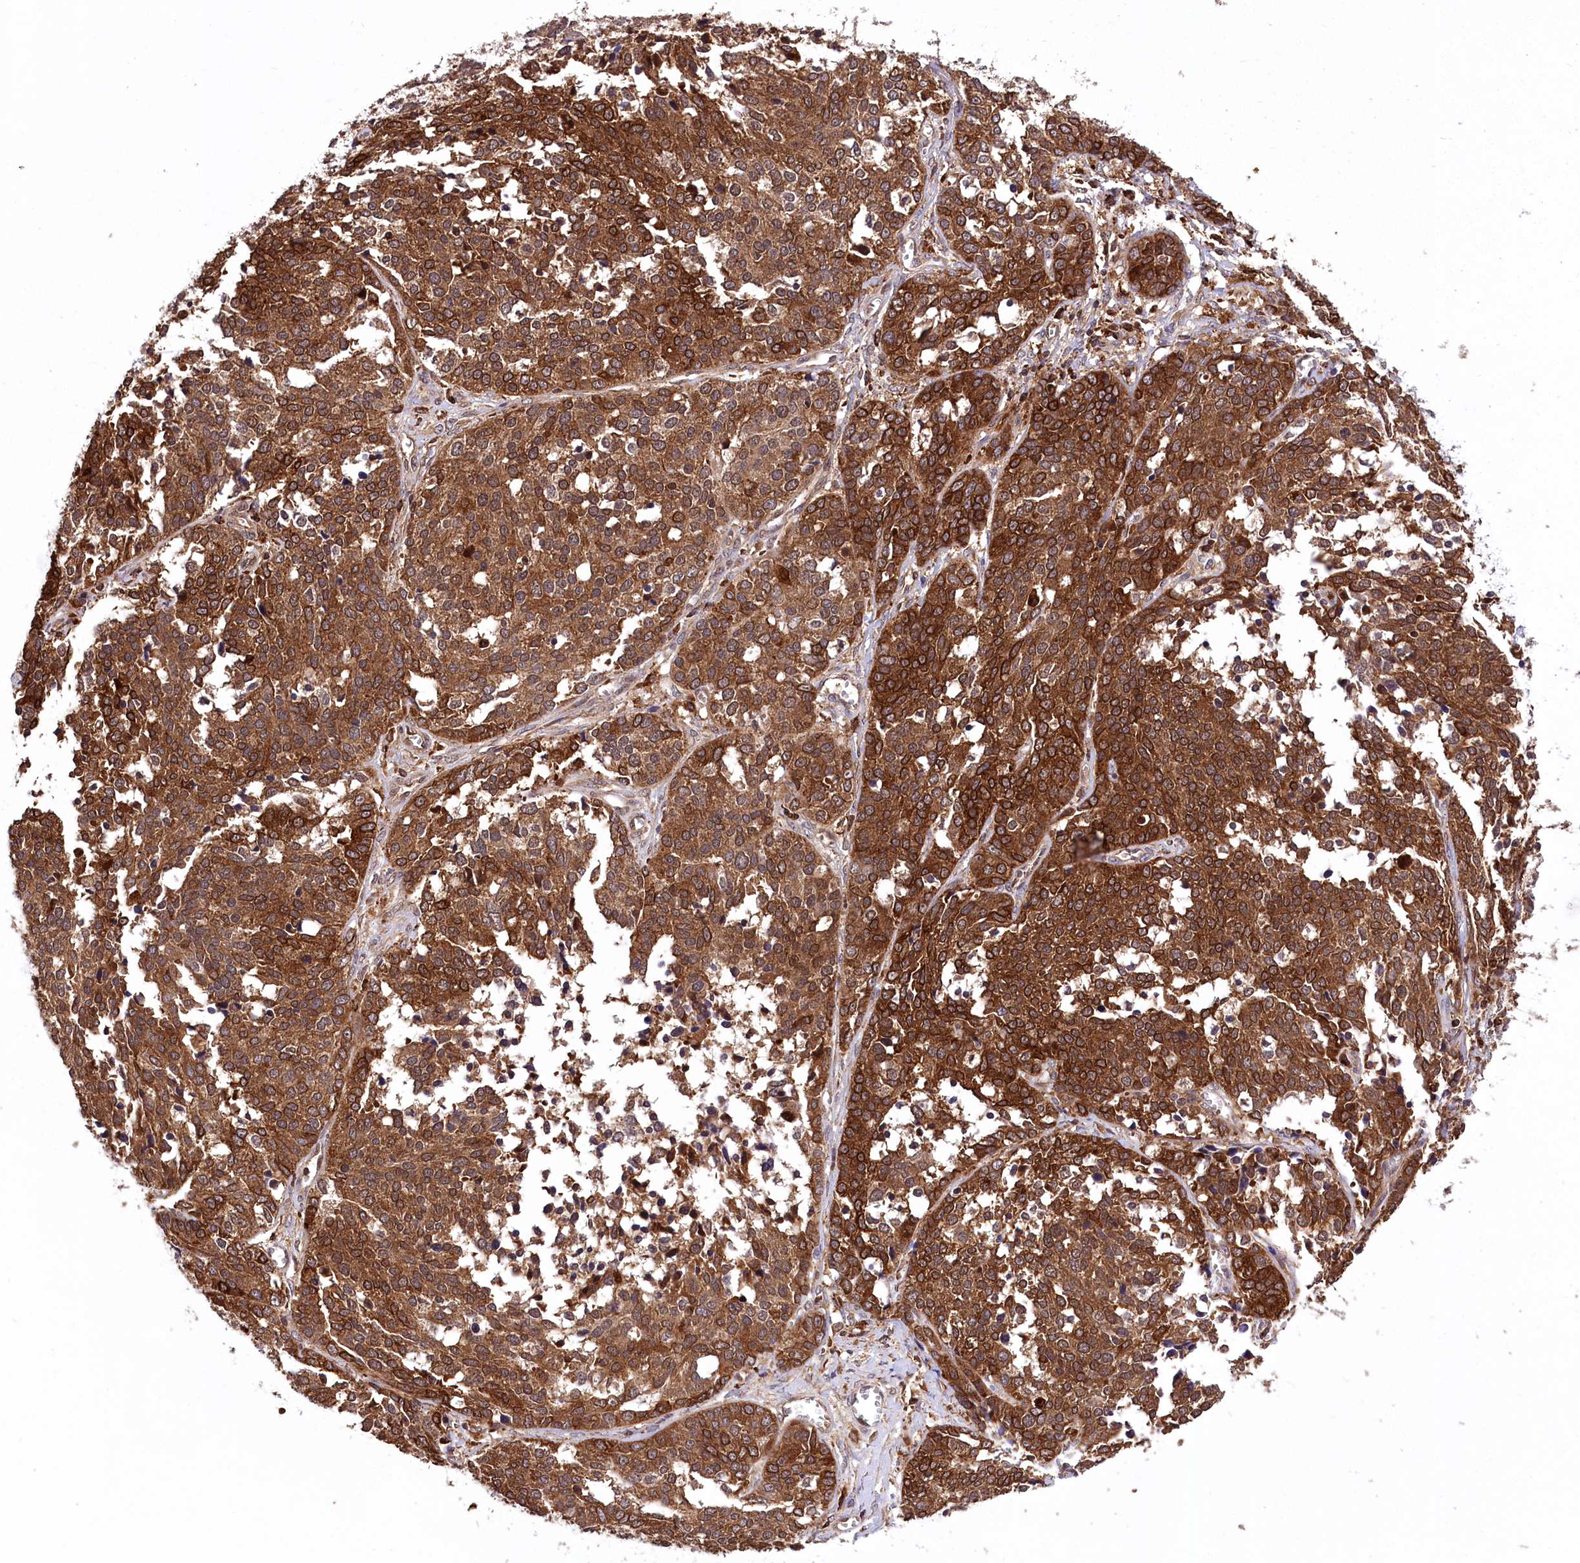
{"staining": {"intensity": "strong", "quantity": ">75%", "location": "cytoplasmic/membranous"}, "tissue": "ovarian cancer", "cell_type": "Tumor cells", "image_type": "cancer", "snomed": [{"axis": "morphology", "description": "Cystadenocarcinoma, serous, NOS"}, {"axis": "topography", "description": "Ovary"}], "caption": "Protein expression analysis of human ovarian cancer (serous cystadenocarcinoma) reveals strong cytoplasmic/membranous expression in about >75% of tumor cells.", "gene": "DPP3", "patient": {"sex": "female", "age": 44}}